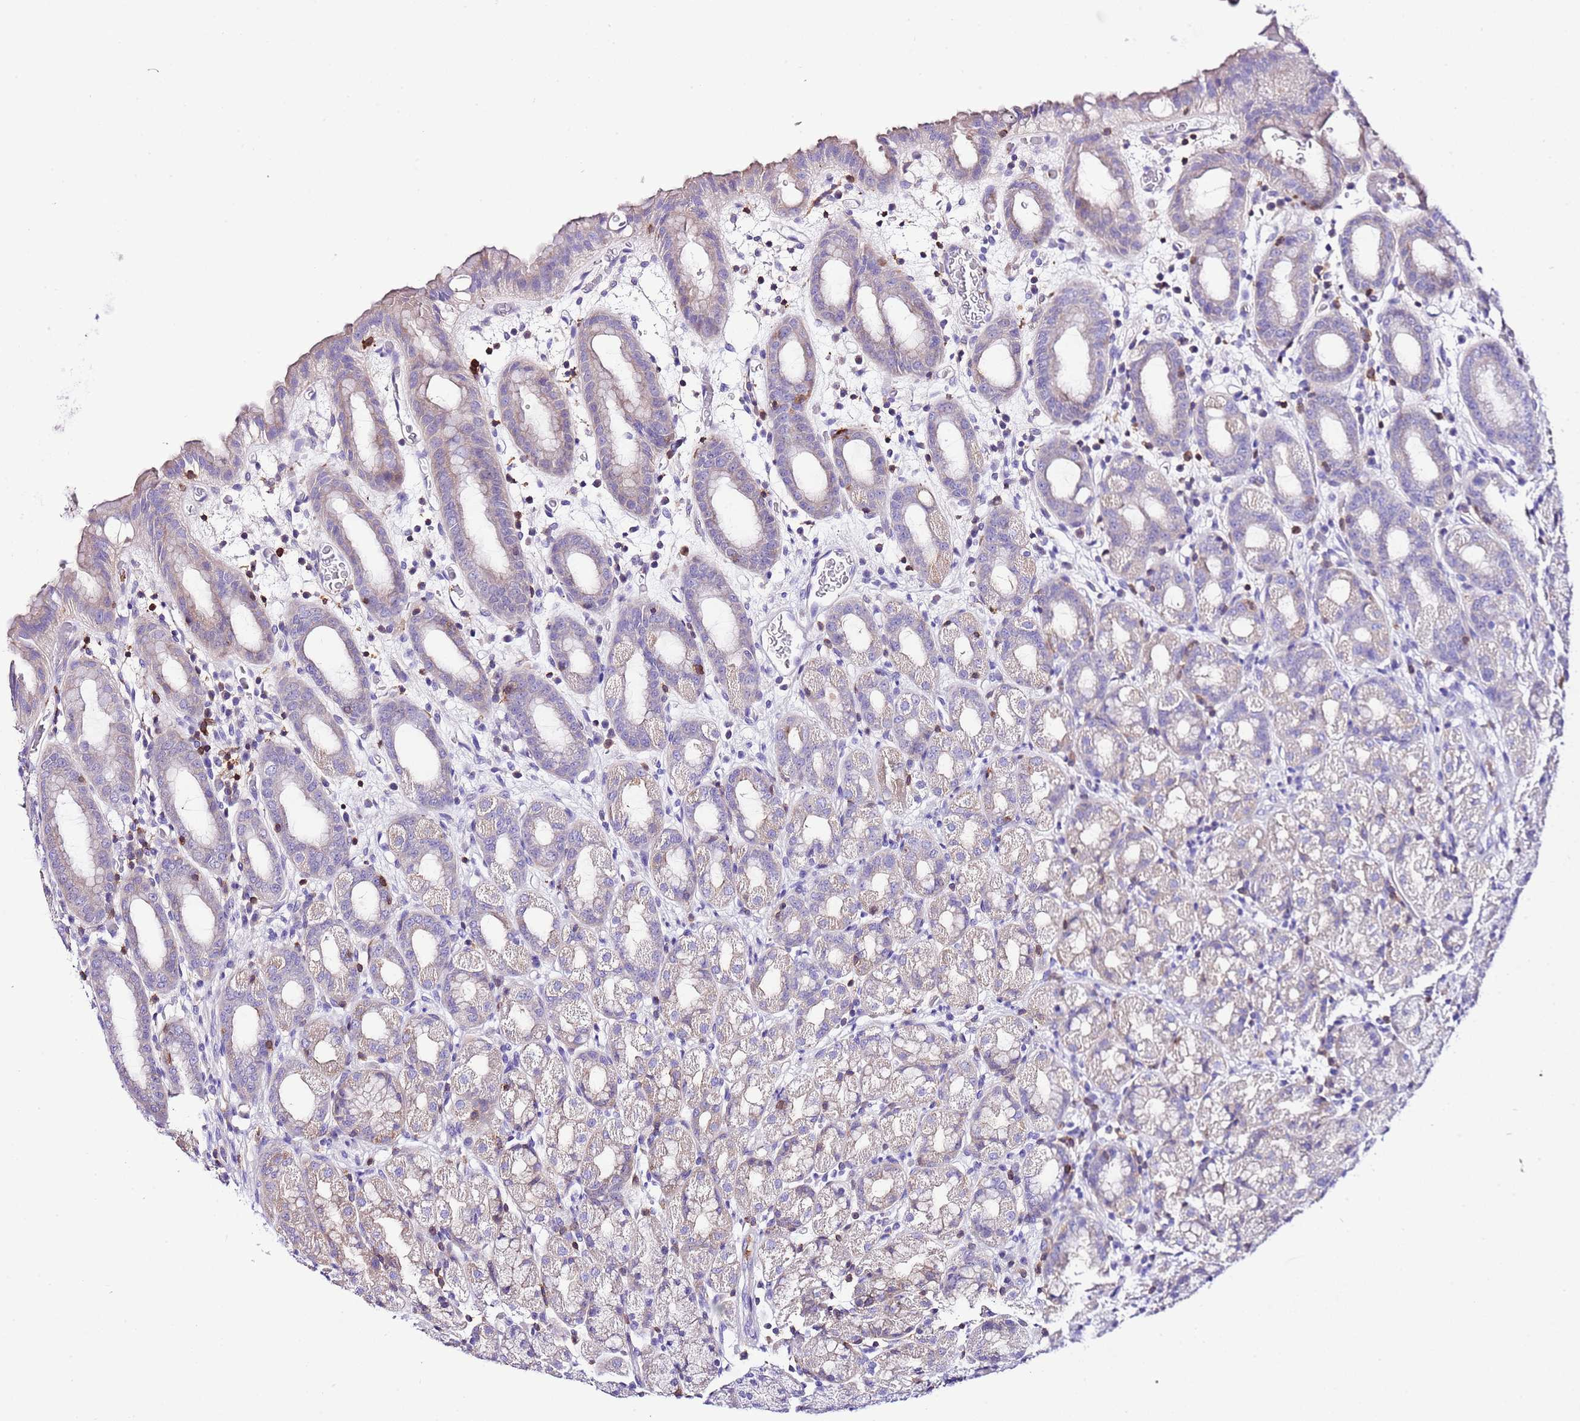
{"staining": {"intensity": "weak", "quantity": "<25%", "location": "cytoplasmic/membranous"}, "tissue": "stomach", "cell_type": "Glandular cells", "image_type": "normal", "snomed": [{"axis": "morphology", "description": "Normal tissue, NOS"}, {"axis": "topography", "description": "Stomach, upper"}, {"axis": "topography", "description": "Stomach, lower"}, {"axis": "topography", "description": "Small intestine"}], "caption": "This is a image of immunohistochemistry staining of normal stomach, which shows no positivity in glandular cells. (DAB (3,3'-diaminobenzidine) immunohistochemistry visualized using brightfield microscopy, high magnification).", "gene": "CNN2", "patient": {"sex": "male", "age": 68}}